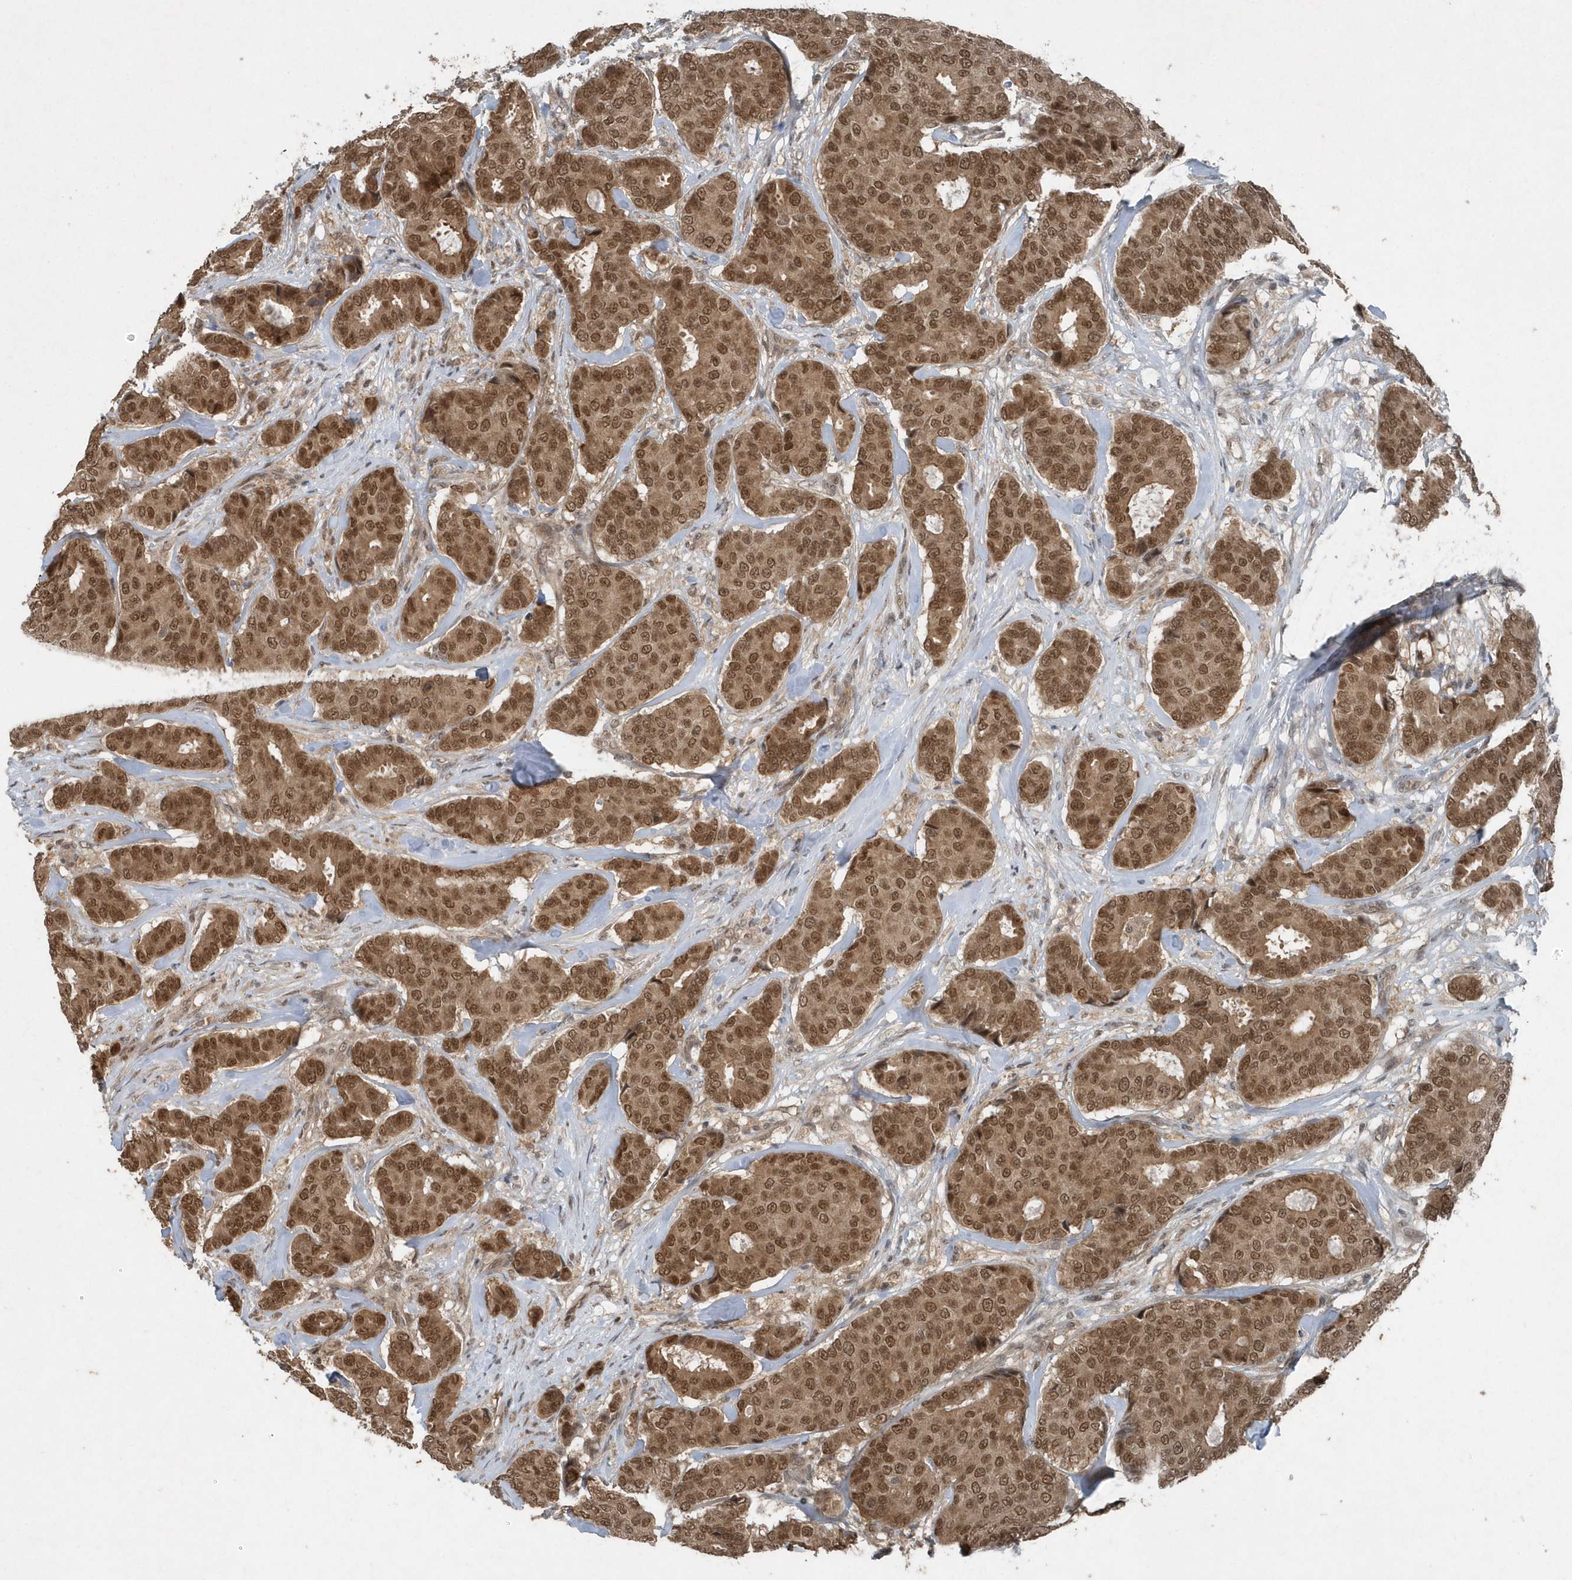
{"staining": {"intensity": "moderate", "quantity": ">75%", "location": "cytoplasmic/membranous,nuclear"}, "tissue": "breast cancer", "cell_type": "Tumor cells", "image_type": "cancer", "snomed": [{"axis": "morphology", "description": "Duct carcinoma"}, {"axis": "topography", "description": "Breast"}], "caption": "There is medium levels of moderate cytoplasmic/membranous and nuclear expression in tumor cells of breast invasive ductal carcinoma, as demonstrated by immunohistochemical staining (brown color).", "gene": "QTRT2", "patient": {"sex": "female", "age": 75}}